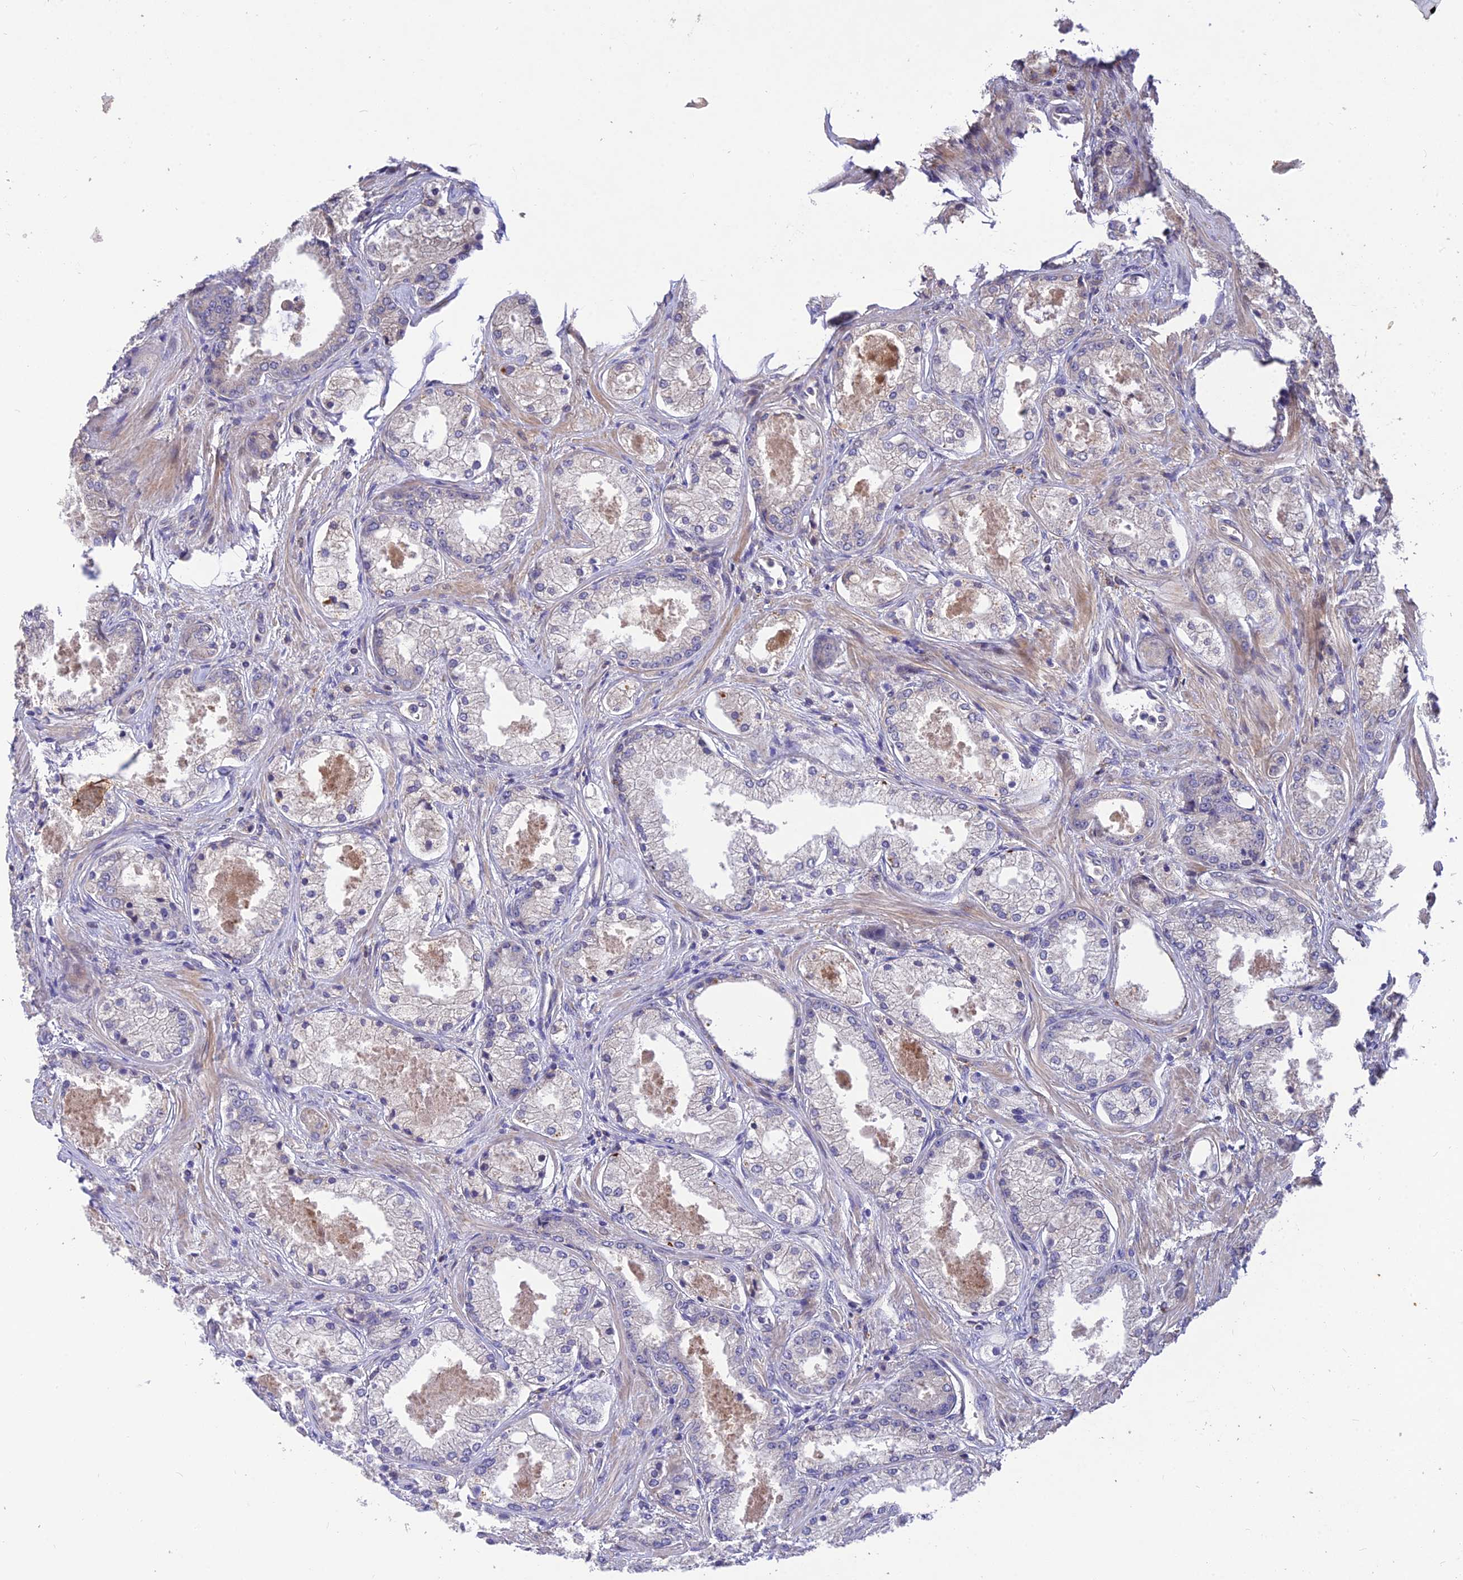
{"staining": {"intensity": "negative", "quantity": "none", "location": "none"}, "tissue": "prostate cancer", "cell_type": "Tumor cells", "image_type": "cancer", "snomed": [{"axis": "morphology", "description": "Adenocarcinoma, Low grade"}, {"axis": "topography", "description": "Prostate"}], "caption": "DAB (3,3'-diaminobenzidine) immunohistochemical staining of prostate low-grade adenocarcinoma reveals no significant staining in tumor cells. Nuclei are stained in blue.", "gene": "DENND5B", "patient": {"sex": "male", "age": 68}}